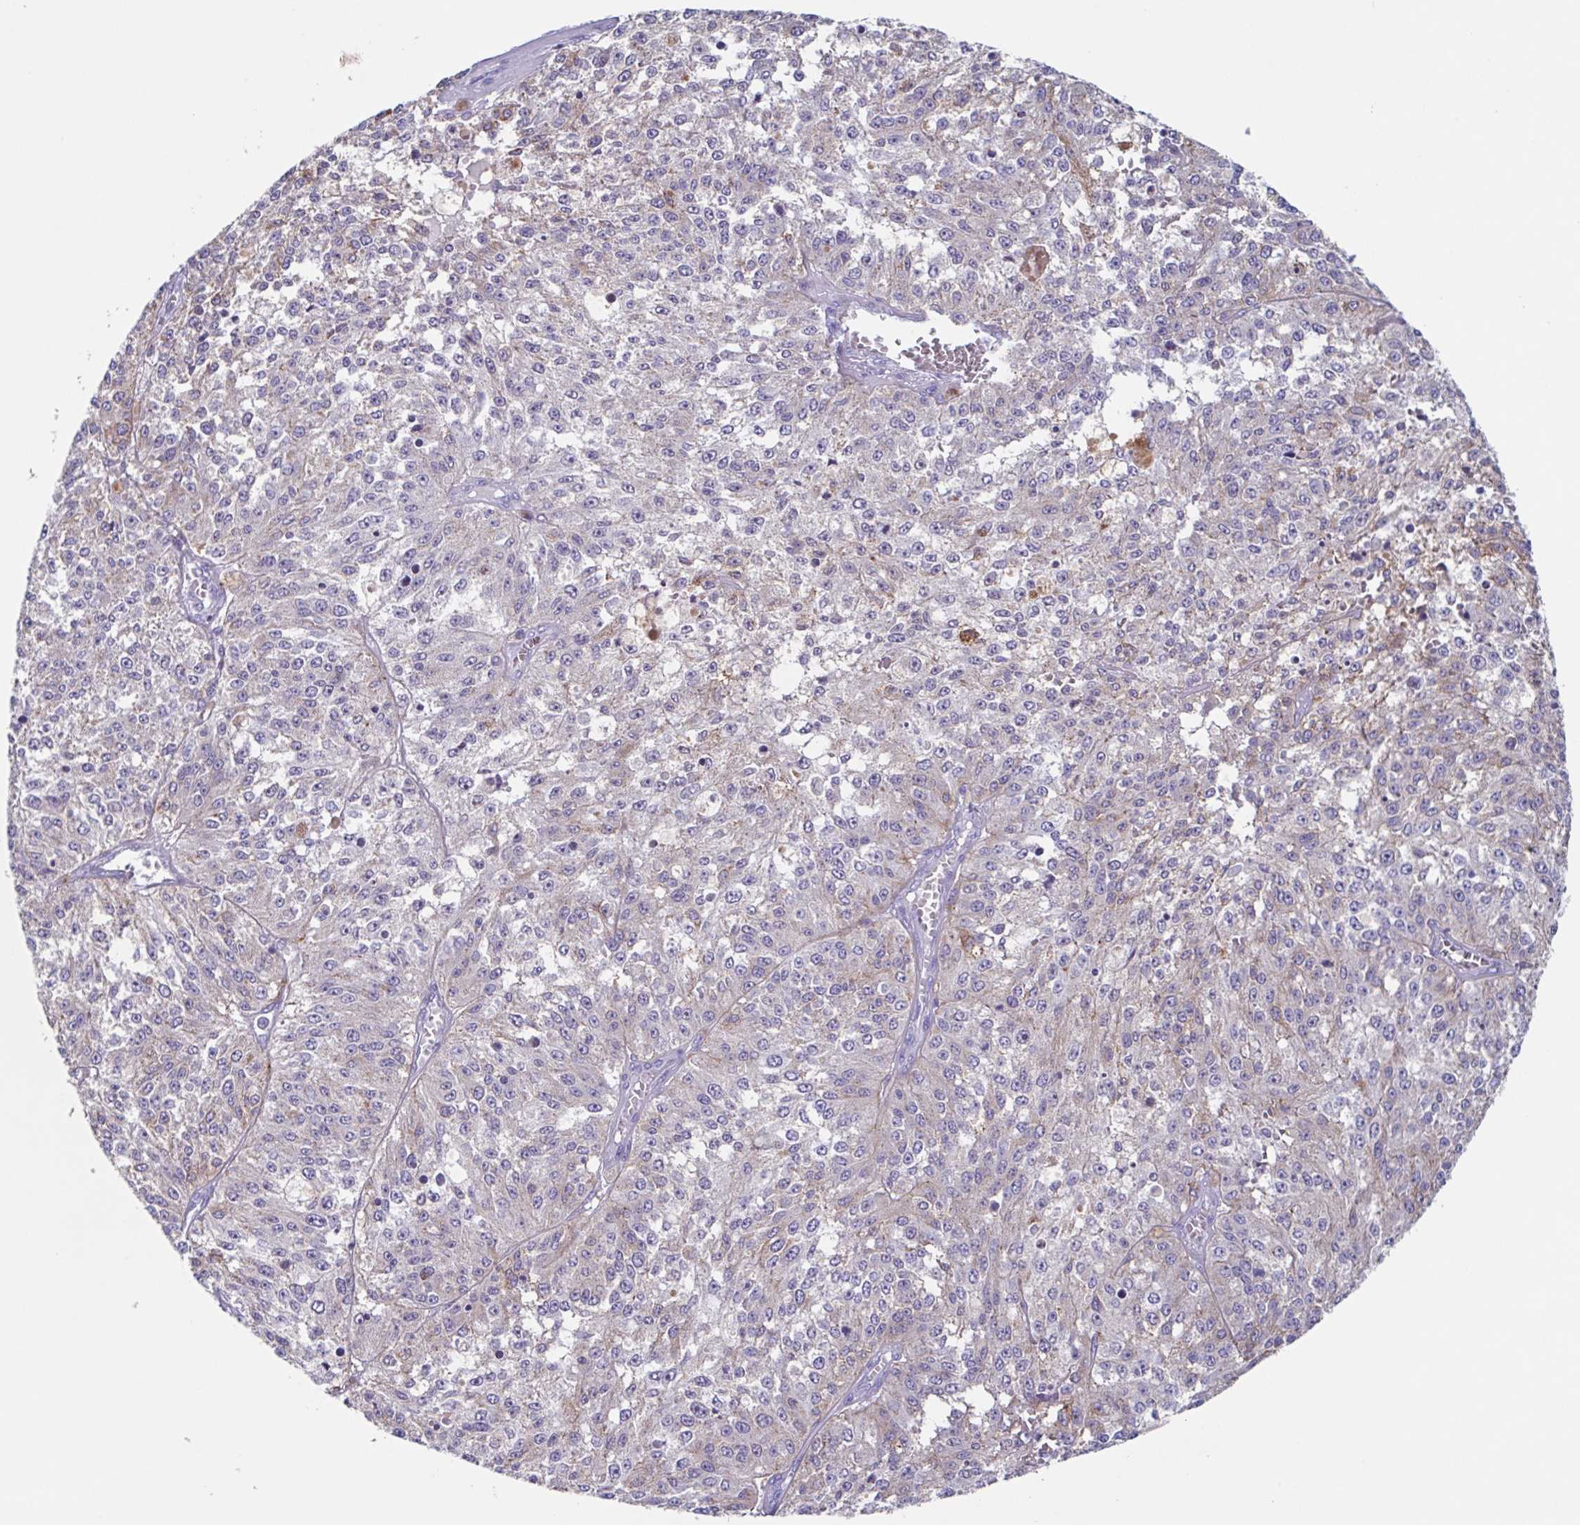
{"staining": {"intensity": "negative", "quantity": "none", "location": "none"}, "tissue": "melanoma", "cell_type": "Tumor cells", "image_type": "cancer", "snomed": [{"axis": "morphology", "description": "Malignant melanoma, Metastatic site"}, {"axis": "topography", "description": "Lymph node"}], "caption": "IHC histopathology image of neoplastic tissue: malignant melanoma (metastatic site) stained with DAB shows no significant protein staining in tumor cells. (DAB IHC with hematoxylin counter stain).", "gene": "TPD52", "patient": {"sex": "female", "age": 64}}